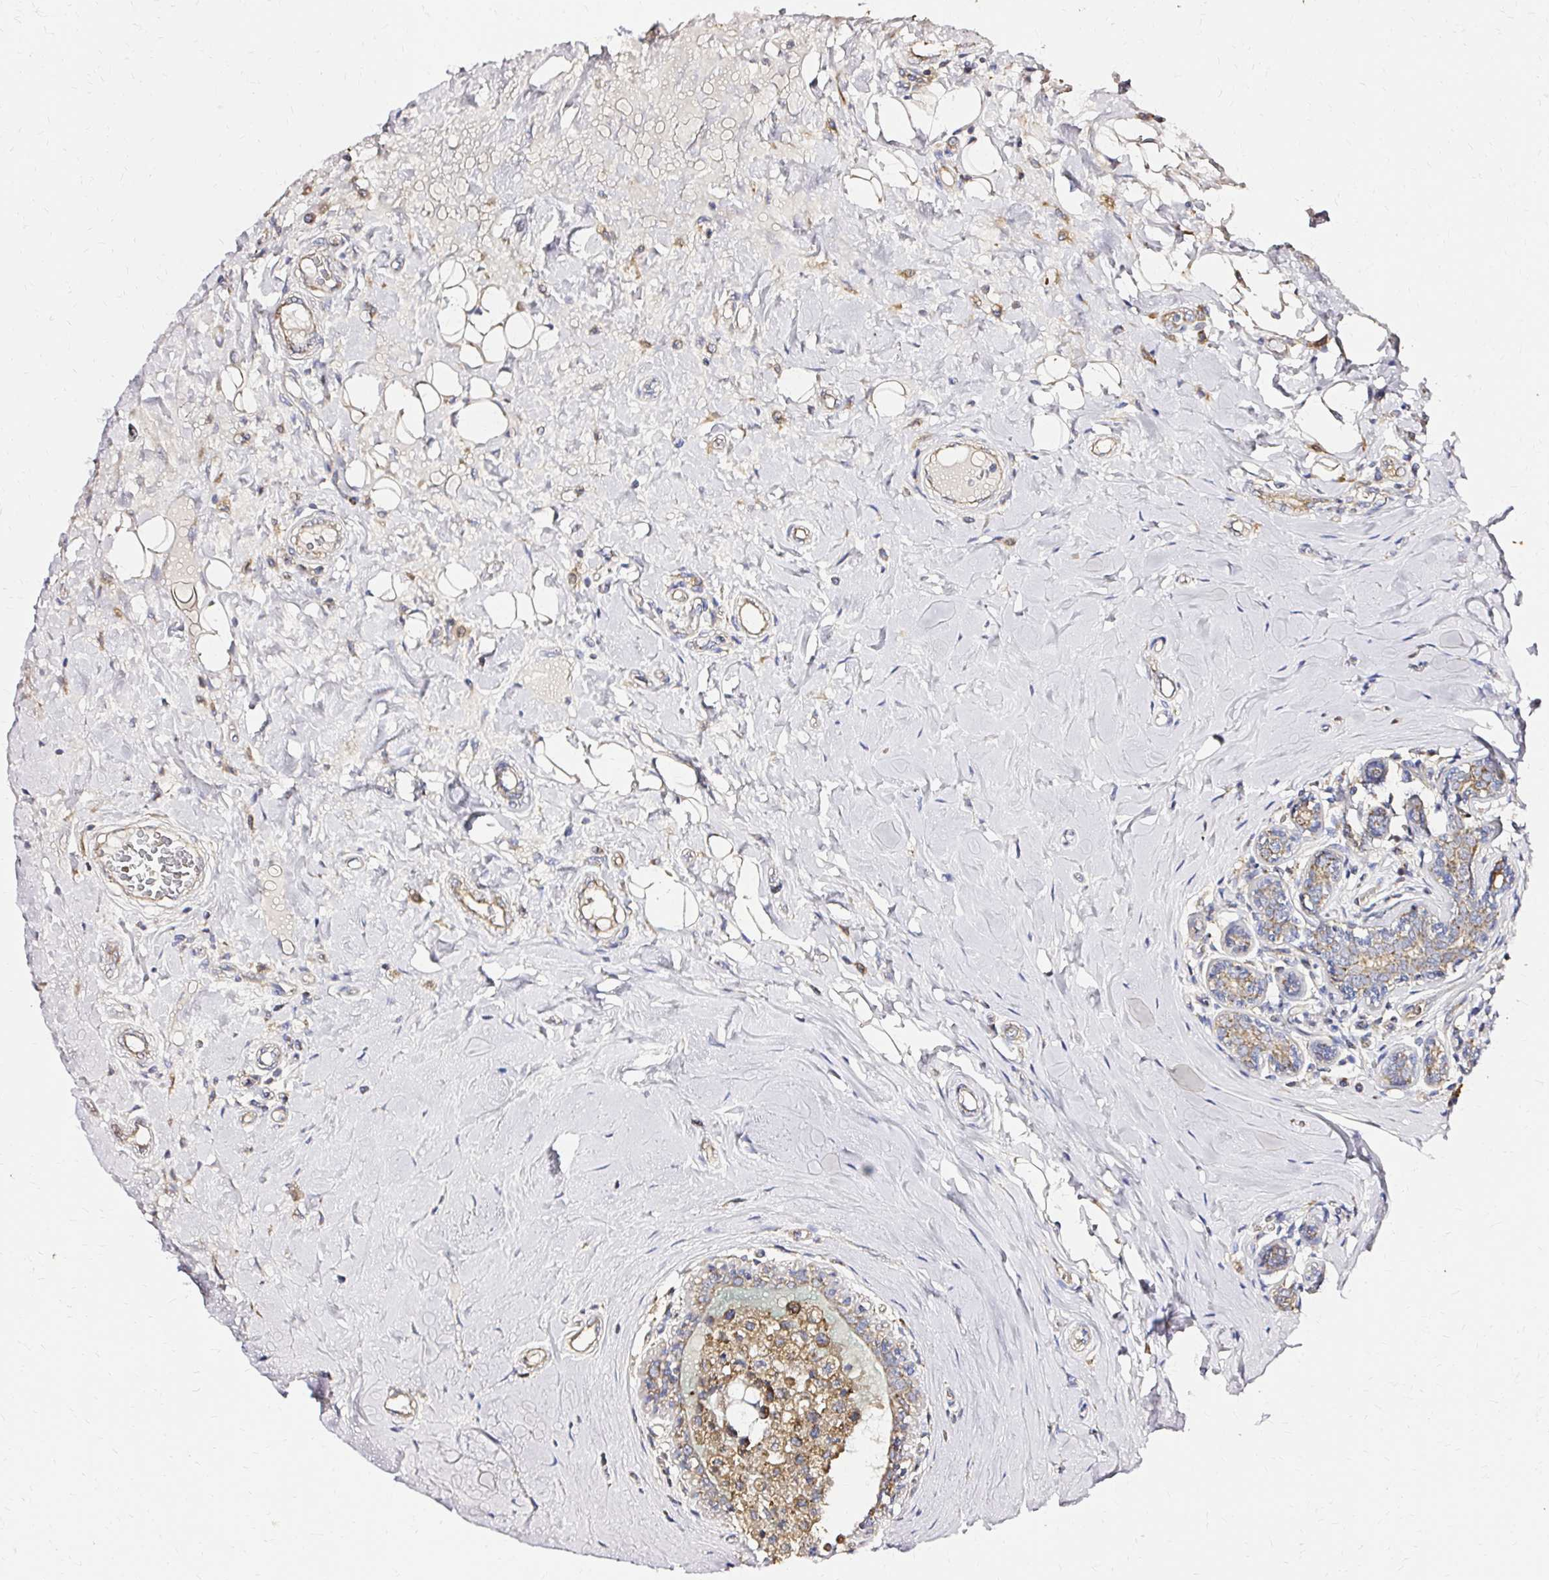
{"staining": {"intensity": "moderate", "quantity": "25%-75%", "location": "cytoplasmic/membranous"}, "tissue": "breast cancer", "cell_type": "Tumor cells", "image_type": "cancer", "snomed": [{"axis": "morphology", "description": "Duct carcinoma"}, {"axis": "topography", "description": "Breast"}], "caption": "Approximately 25%-75% of tumor cells in human breast cancer demonstrate moderate cytoplasmic/membranous protein expression as visualized by brown immunohistochemical staining.", "gene": "MRPL13", "patient": {"sex": "female", "age": 24}}